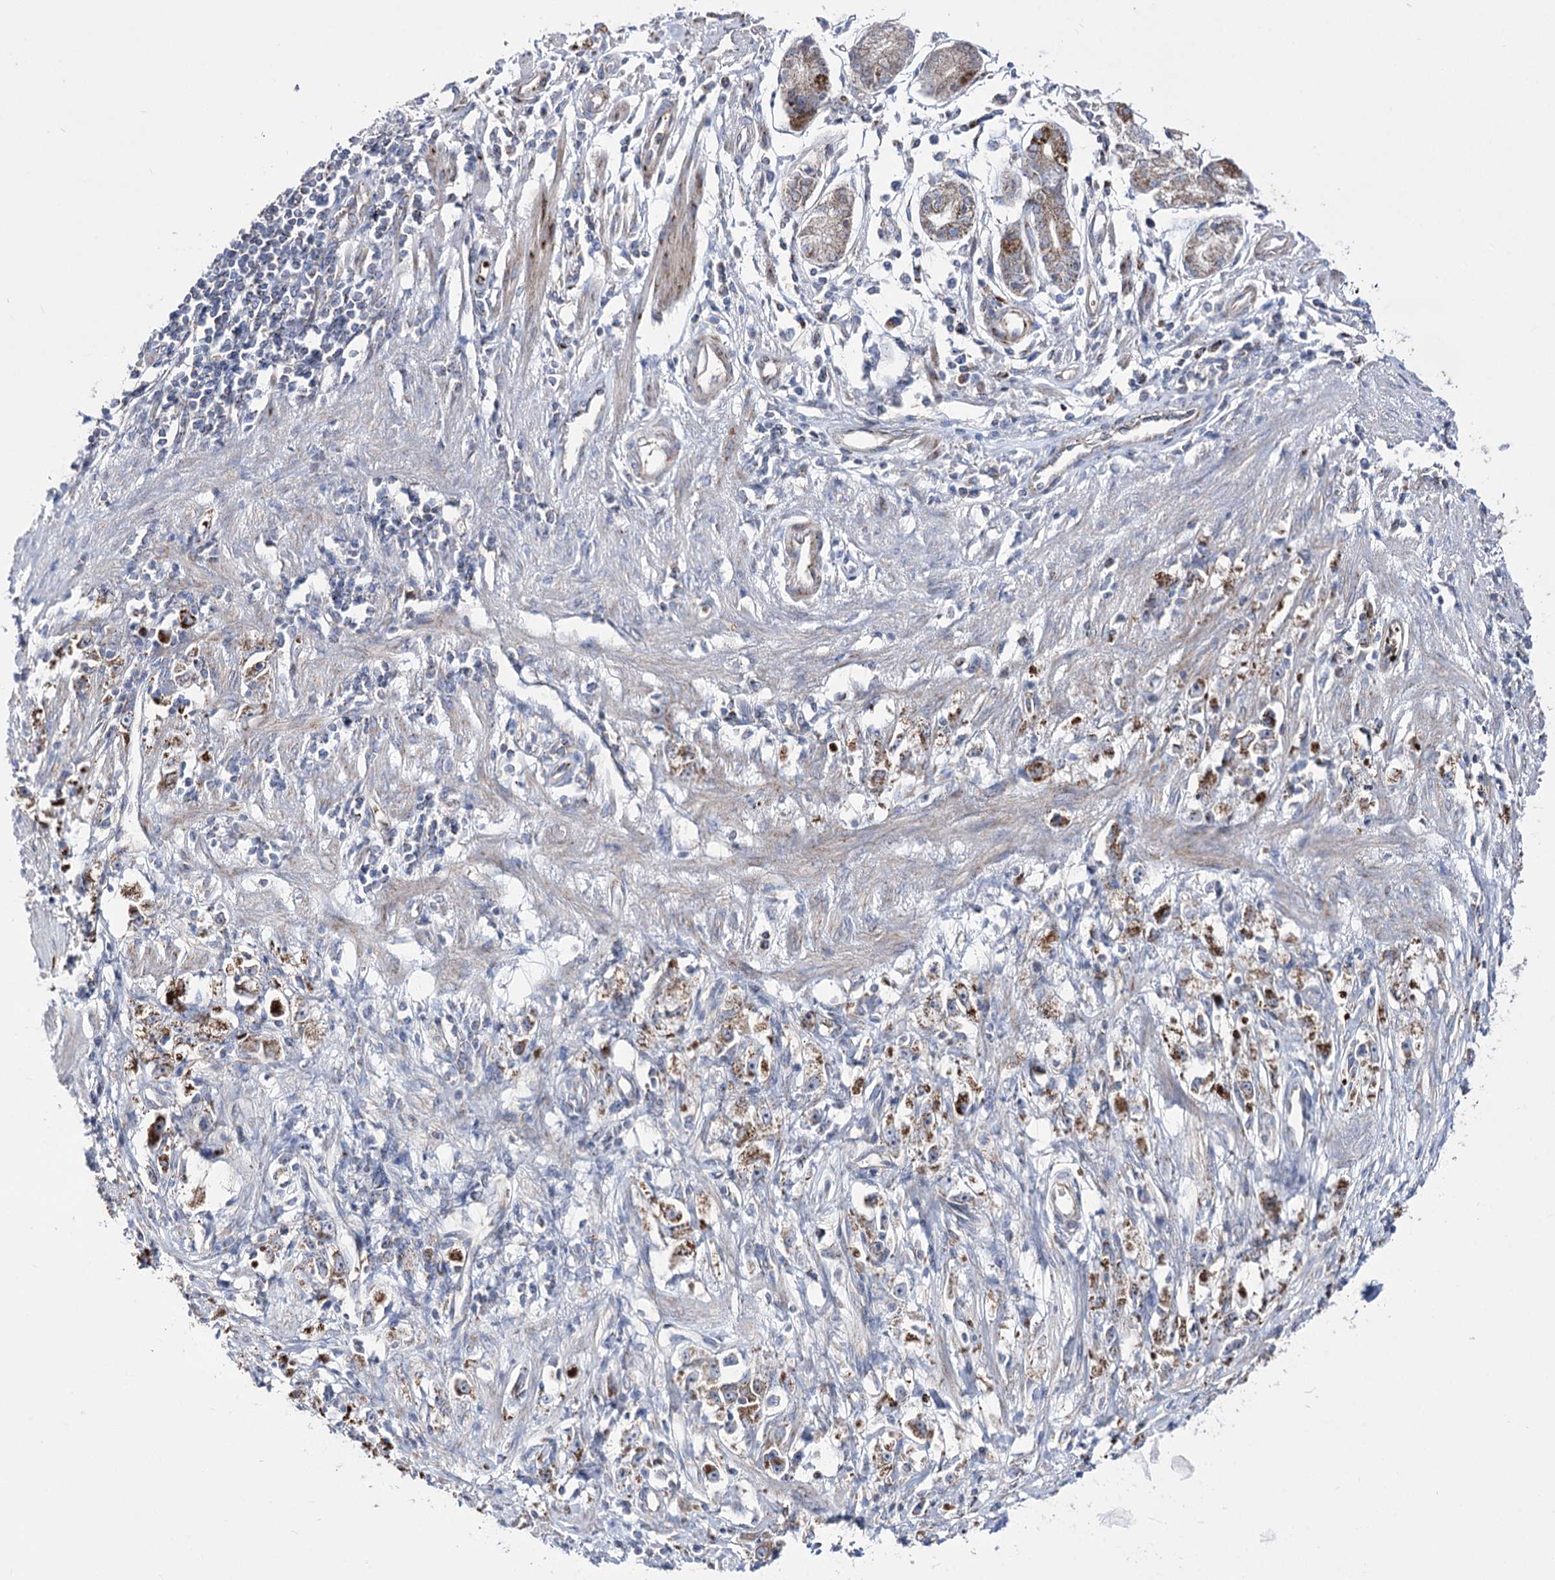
{"staining": {"intensity": "moderate", "quantity": "25%-75%", "location": "cytoplasmic/membranous"}, "tissue": "stomach cancer", "cell_type": "Tumor cells", "image_type": "cancer", "snomed": [{"axis": "morphology", "description": "Adenocarcinoma, NOS"}, {"axis": "topography", "description": "Stomach"}], "caption": "Approximately 25%-75% of tumor cells in stomach cancer (adenocarcinoma) demonstrate moderate cytoplasmic/membranous protein expression as visualized by brown immunohistochemical staining.", "gene": "OSBPL5", "patient": {"sex": "female", "age": 59}}